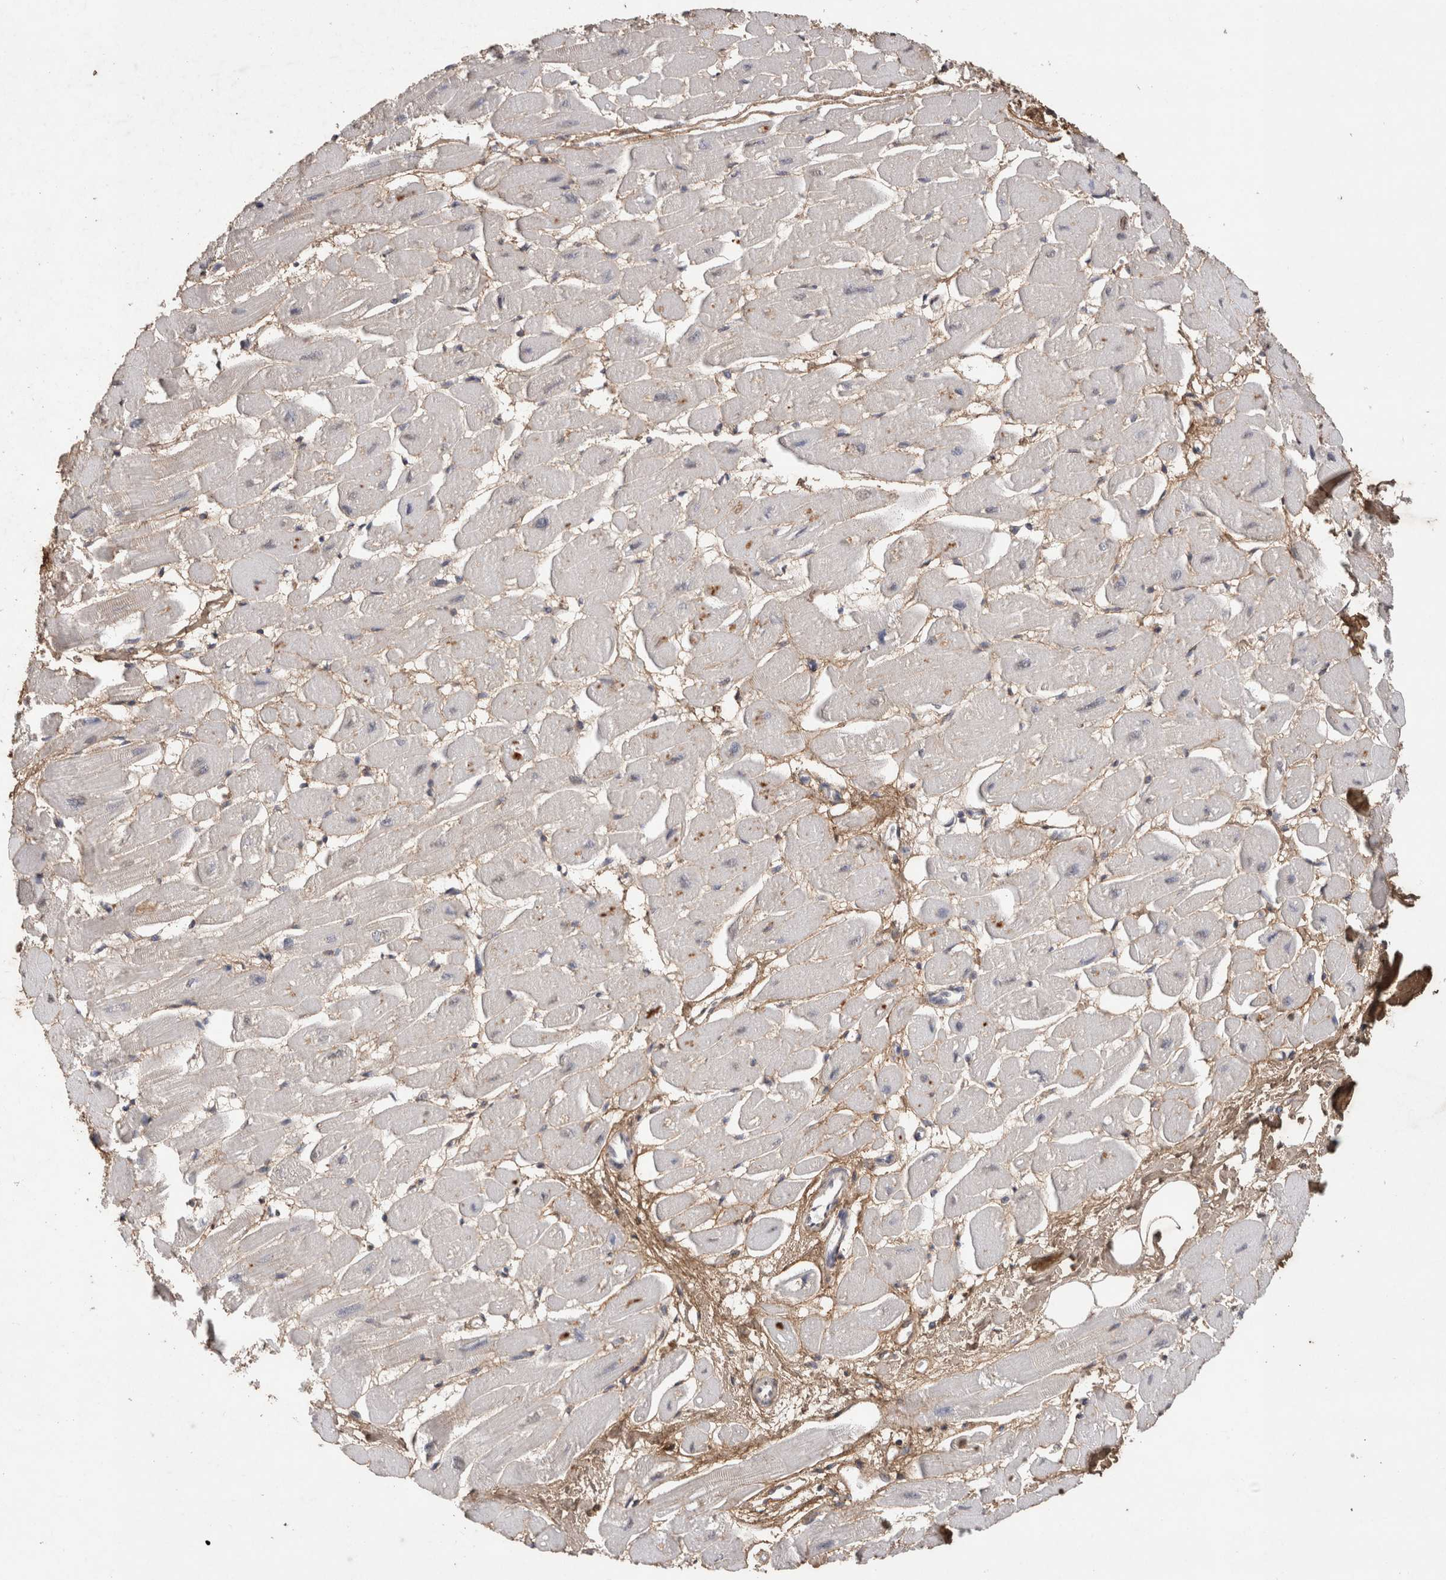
{"staining": {"intensity": "negative", "quantity": "none", "location": "none"}, "tissue": "heart muscle", "cell_type": "Cardiomyocytes", "image_type": "normal", "snomed": [{"axis": "morphology", "description": "Normal tissue, NOS"}, {"axis": "topography", "description": "Heart"}], "caption": "Human heart muscle stained for a protein using immunohistochemistry (IHC) shows no staining in cardiomyocytes.", "gene": "C1QTNF5", "patient": {"sex": "female", "age": 54}}